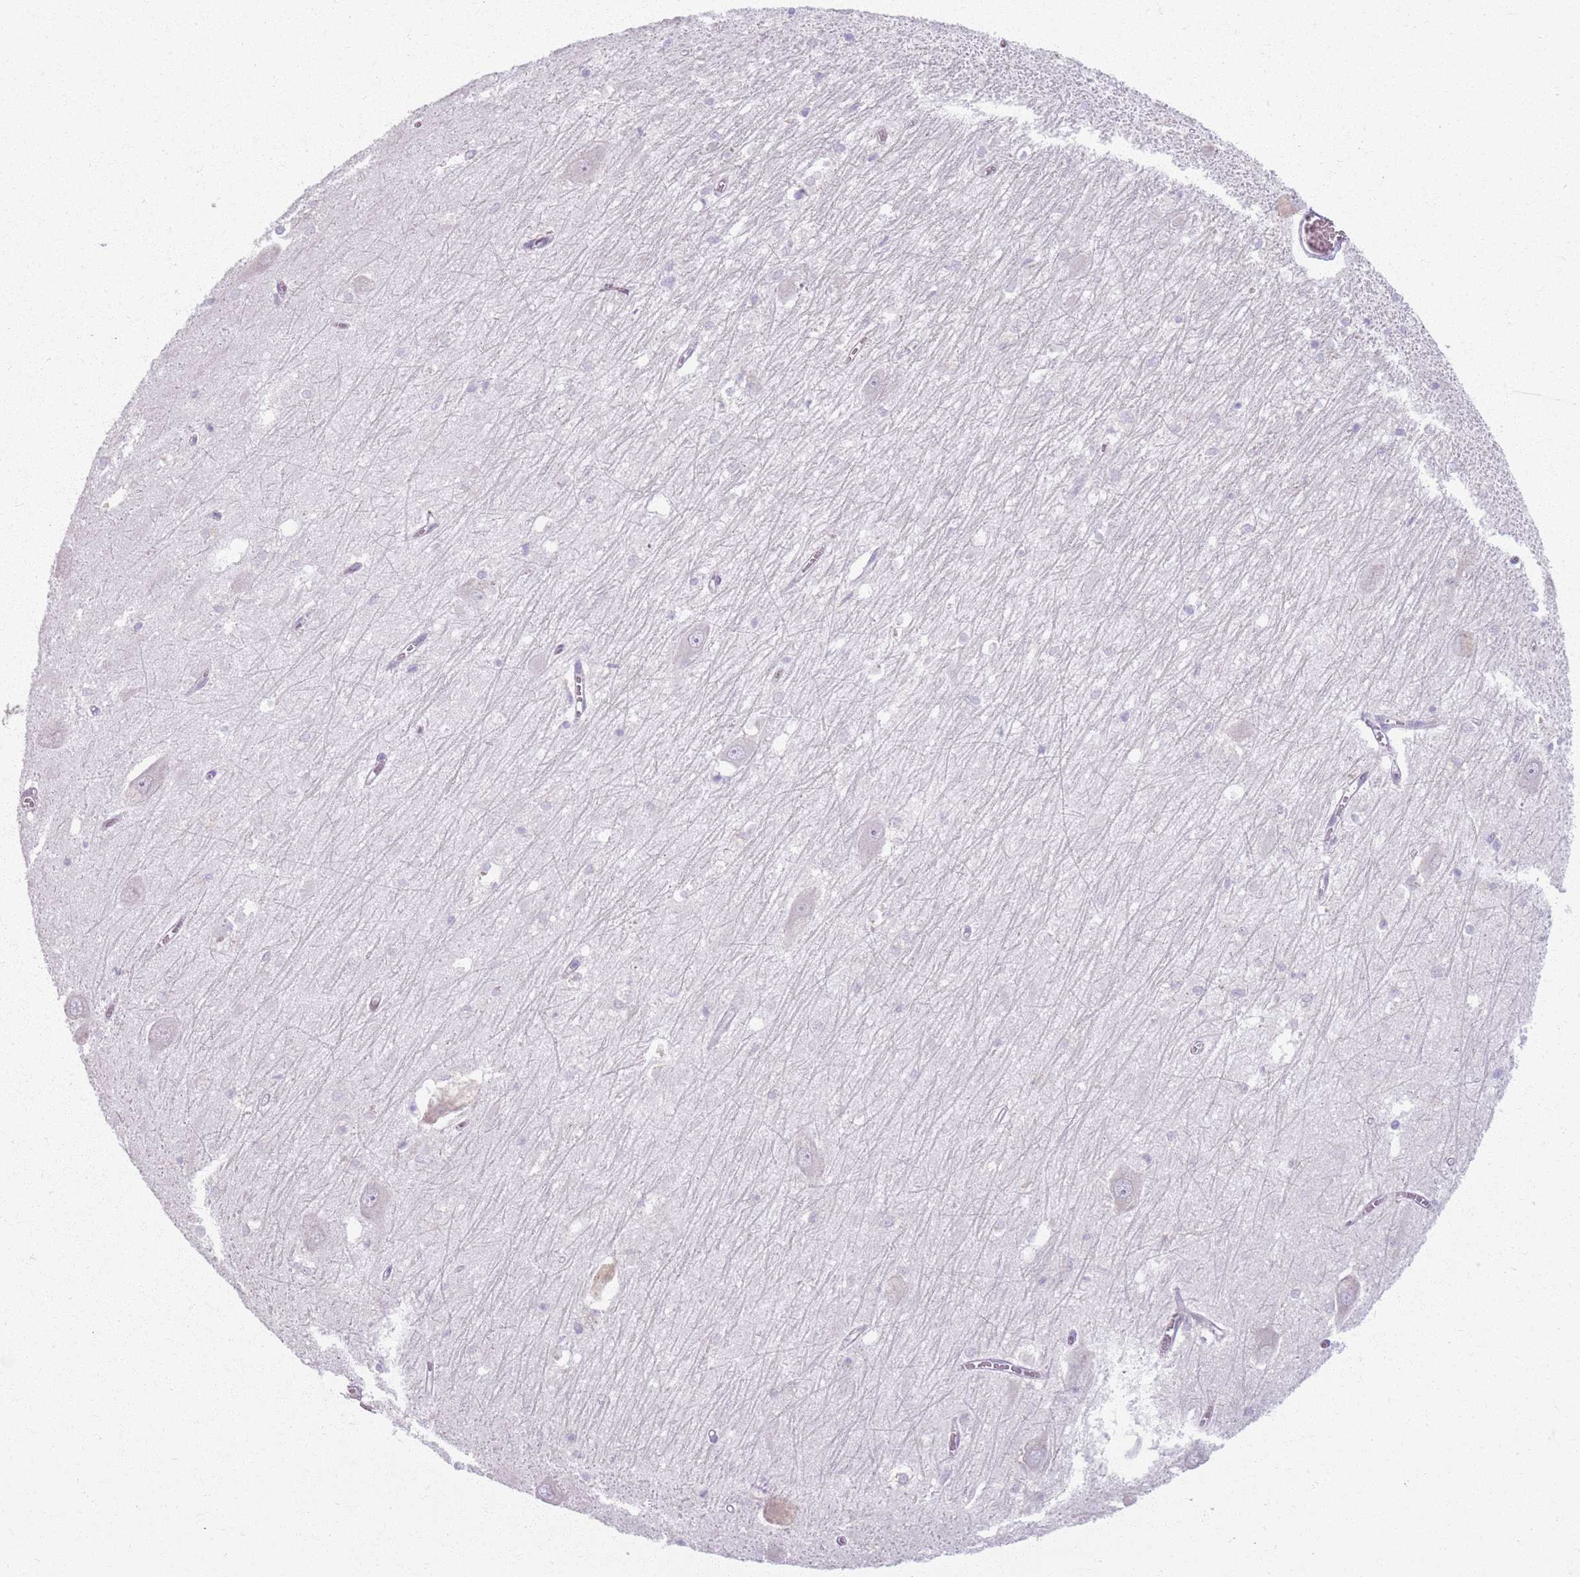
{"staining": {"intensity": "negative", "quantity": "none", "location": "none"}, "tissue": "hippocampus", "cell_type": "Glial cells", "image_type": "normal", "snomed": [{"axis": "morphology", "description": "Normal tissue, NOS"}, {"axis": "topography", "description": "Hippocampus"}], "caption": "A micrograph of human hippocampus is negative for staining in glial cells. The staining was performed using DAB to visualize the protein expression in brown, while the nuclei were stained in blue with hematoxylin (Magnification: 20x).", "gene": "COLGALT1", "patient": {"sex": "male", "age": 70}}